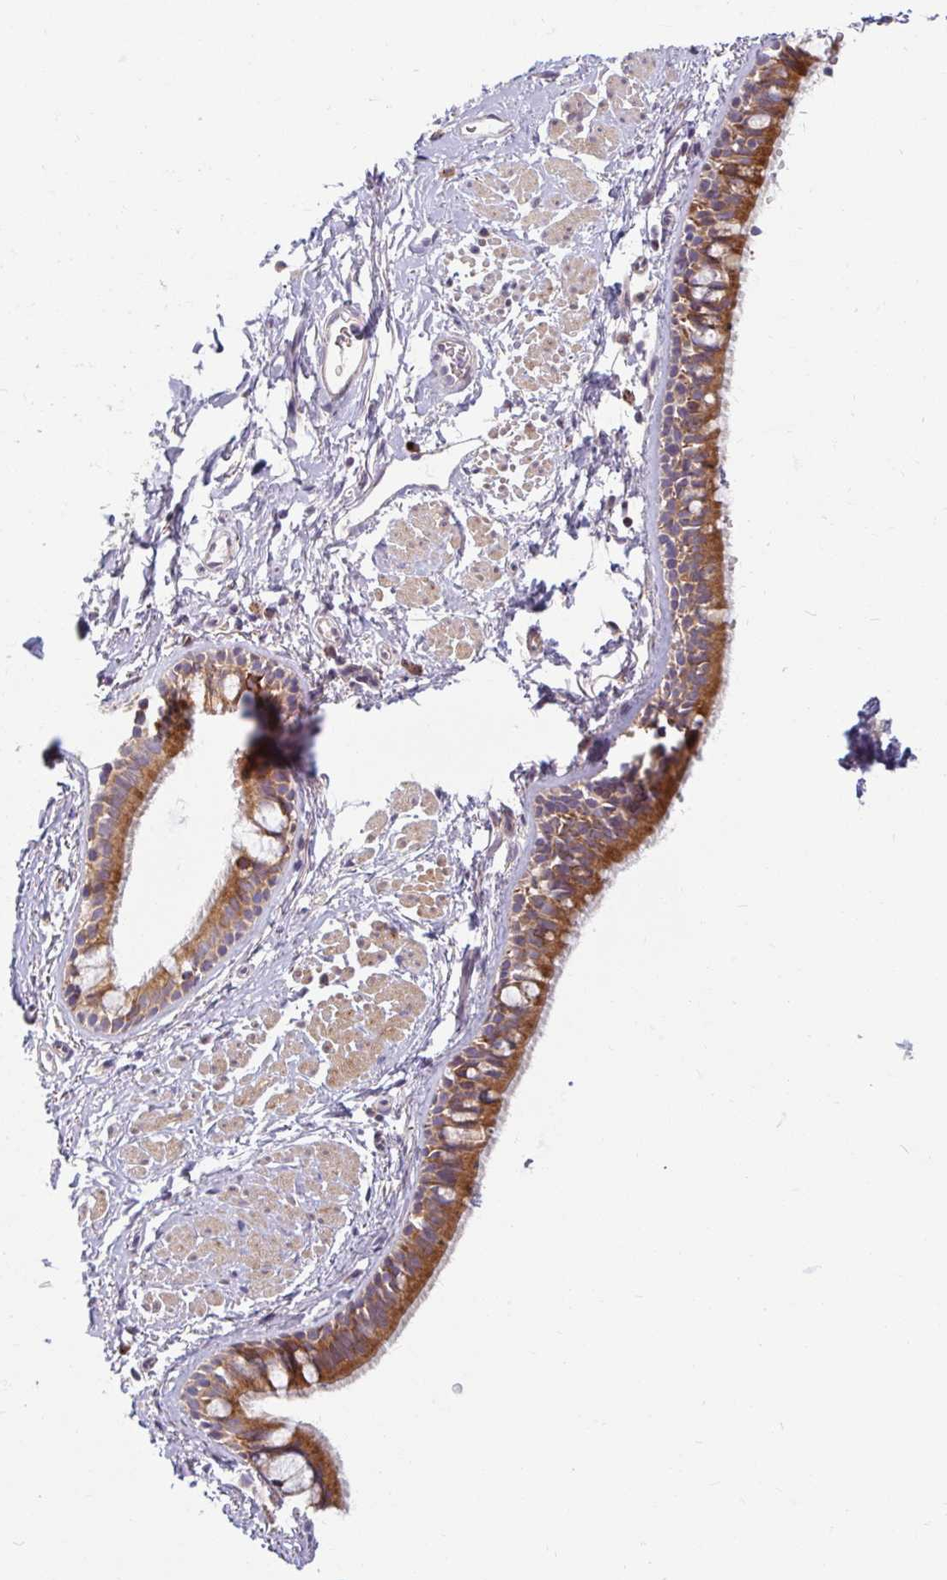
{"staining": {"intensity": "moderate", "quantity": ">75%", "location": "cytoplasmic/membranous"}, "tissue": "bronchus", "cell_type": "Respiratory epithelial cells", "image_type": "normal", "snomed": [{"axis": "morphology", "description": "Normal tissue, NOS"}, {"axis": "topography", "description": "Lymph node"}, {"axis": "topography", "description": "Cartilage tissue"}, {"axis": "topography", "description": "Bronchus"}], "caption": "High-power microscopy captured an IHC histopathology image of unremarkable bronchus, revealing moderate cytoplasmic/membranous expression in approximately >75% of respiratory epithelial cells. The protein of interest is stained brown, and the nuclei are stained in blue (DAB (3,3'-diaminobenzidine) IHC with brightfield microscopy, high magnification).", "gene": "SKP2", "patient": {"sex": "female", "age": 70}}